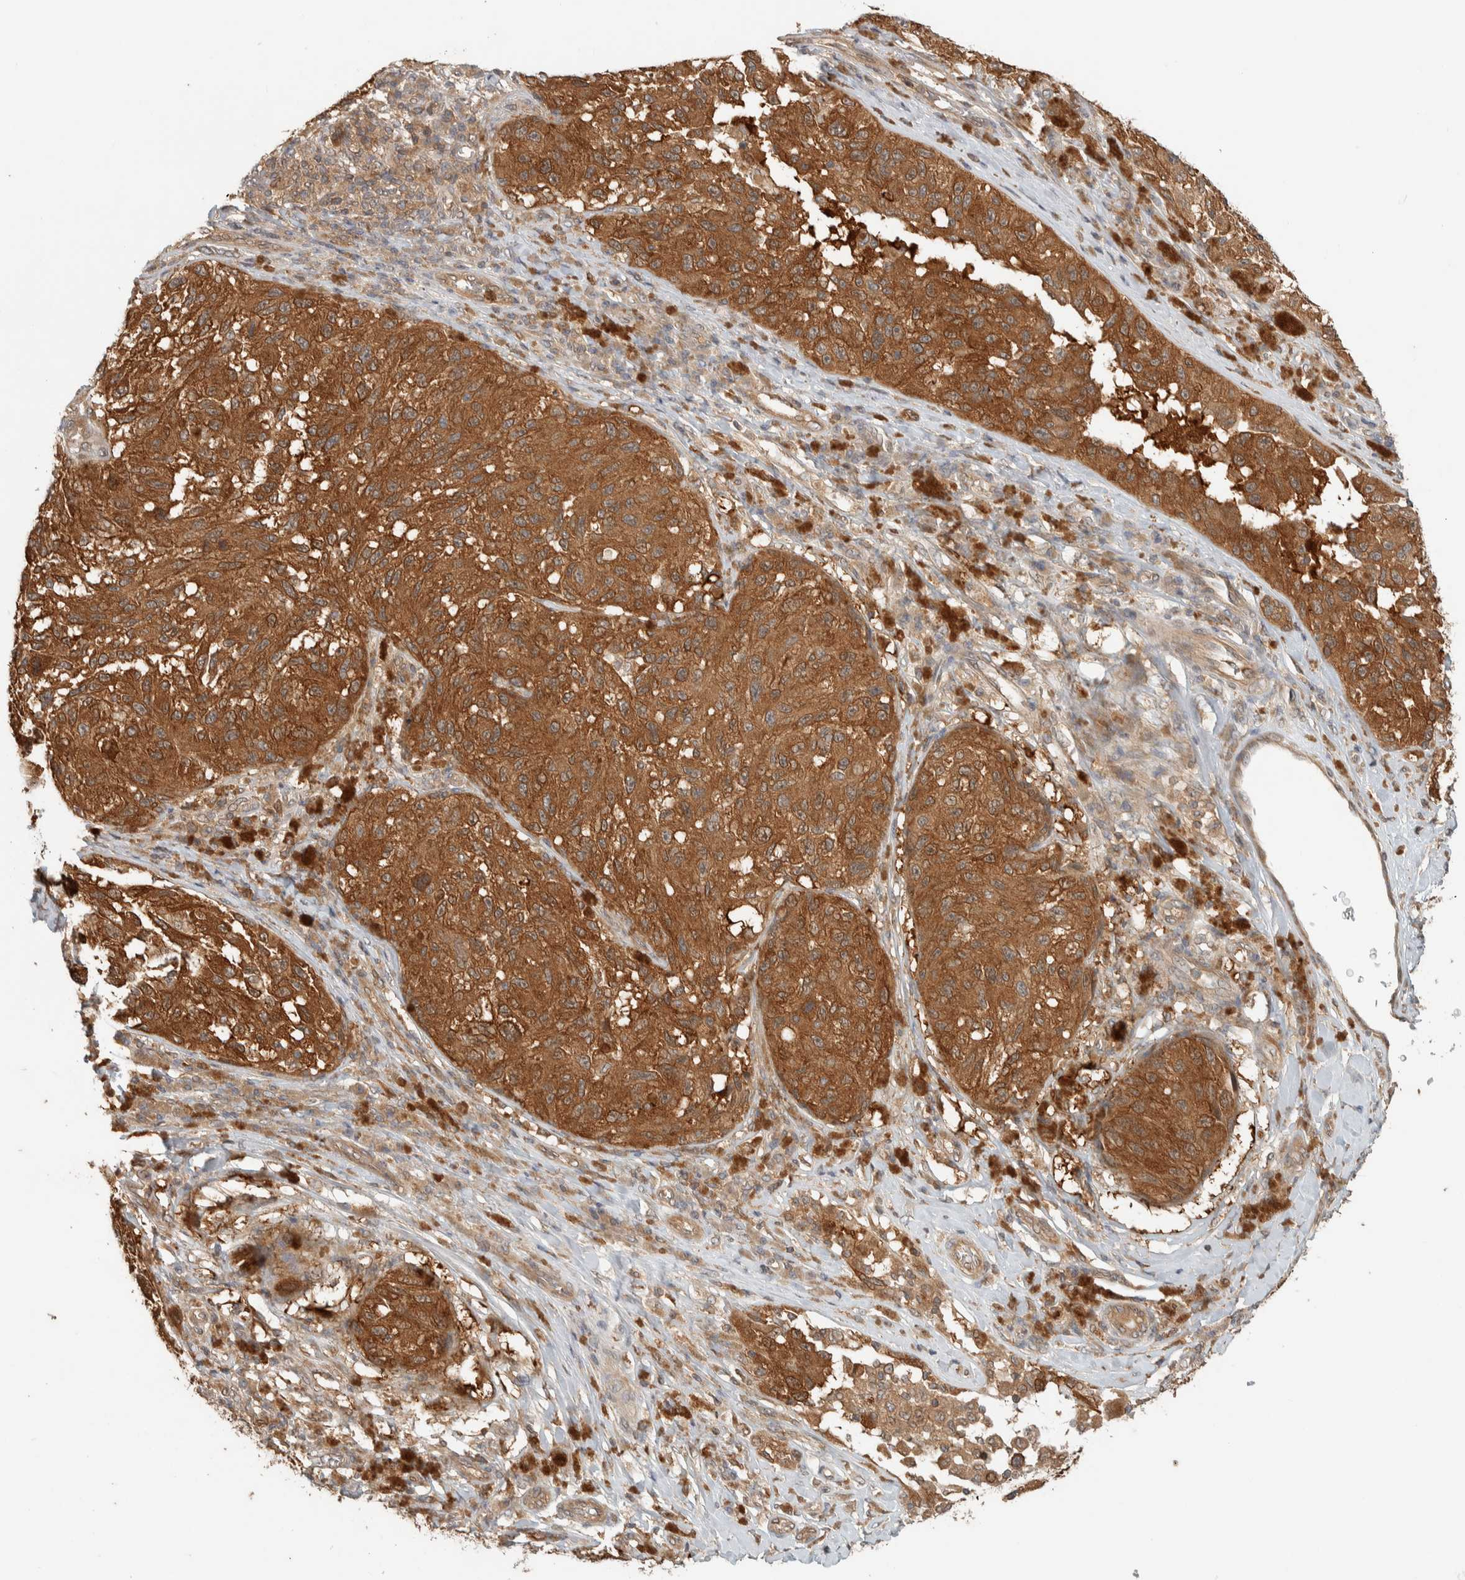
{"staining": {"intensity": "moderate", "quantity": ">75%", "location": "cytoplasmic/membranous"}, "tissue": "melanoma", "cell_type": "Tumor cells", "image_type": "cancer", "snomed": [{"axis": "morphology", "description": "Malignant melanoma, NOS"}, {"axis": "topography", "description": "Skin"}], "caption": "Immunohistochemical staining of melanoma displays medium levels of moderate cytoplasmic/membranous protein positivity in about >75% of tumor cells.", "gene": "ADSS2", "patient": {"sex": "female", "age": 73}}